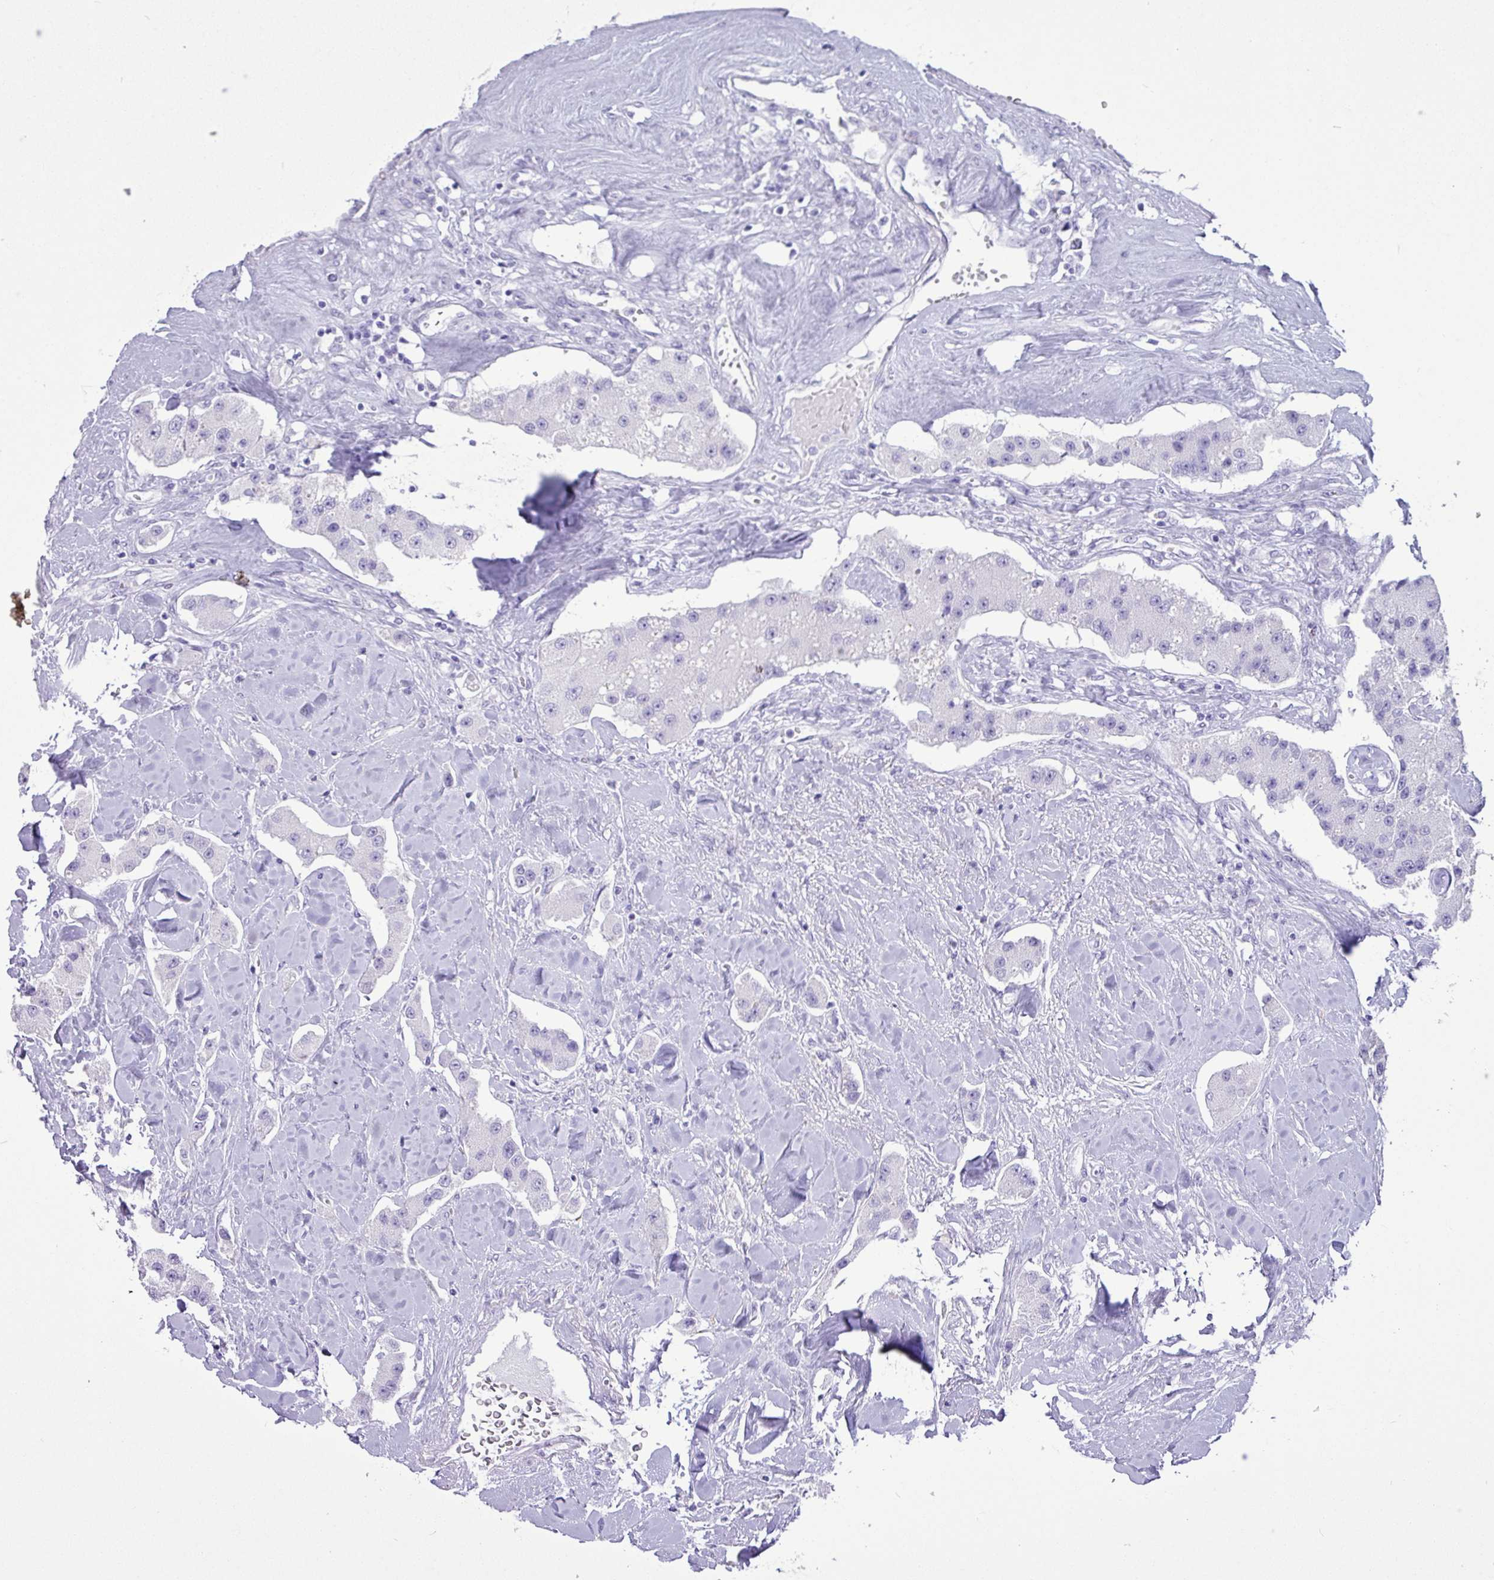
{"staining": {"intensity": "negative", "quantity": "none", "location": "none"}, "tissue": "carcinoid", "cell_type": "Tumor cells", "image_type": "cancer", "snomed": [{"axis": "morphology", "description": "Carcinoid, malignant, NOS"}, {"axis": "topography", "description": "Pancreas"}], "caption": "There is no significant expression in tumor cells of malignant carcinoid. (Brightfield microscopy of DAB IHC at high magnification).", "gene": "CKMT2", "patient": {"sex": "male", "age": 41}}